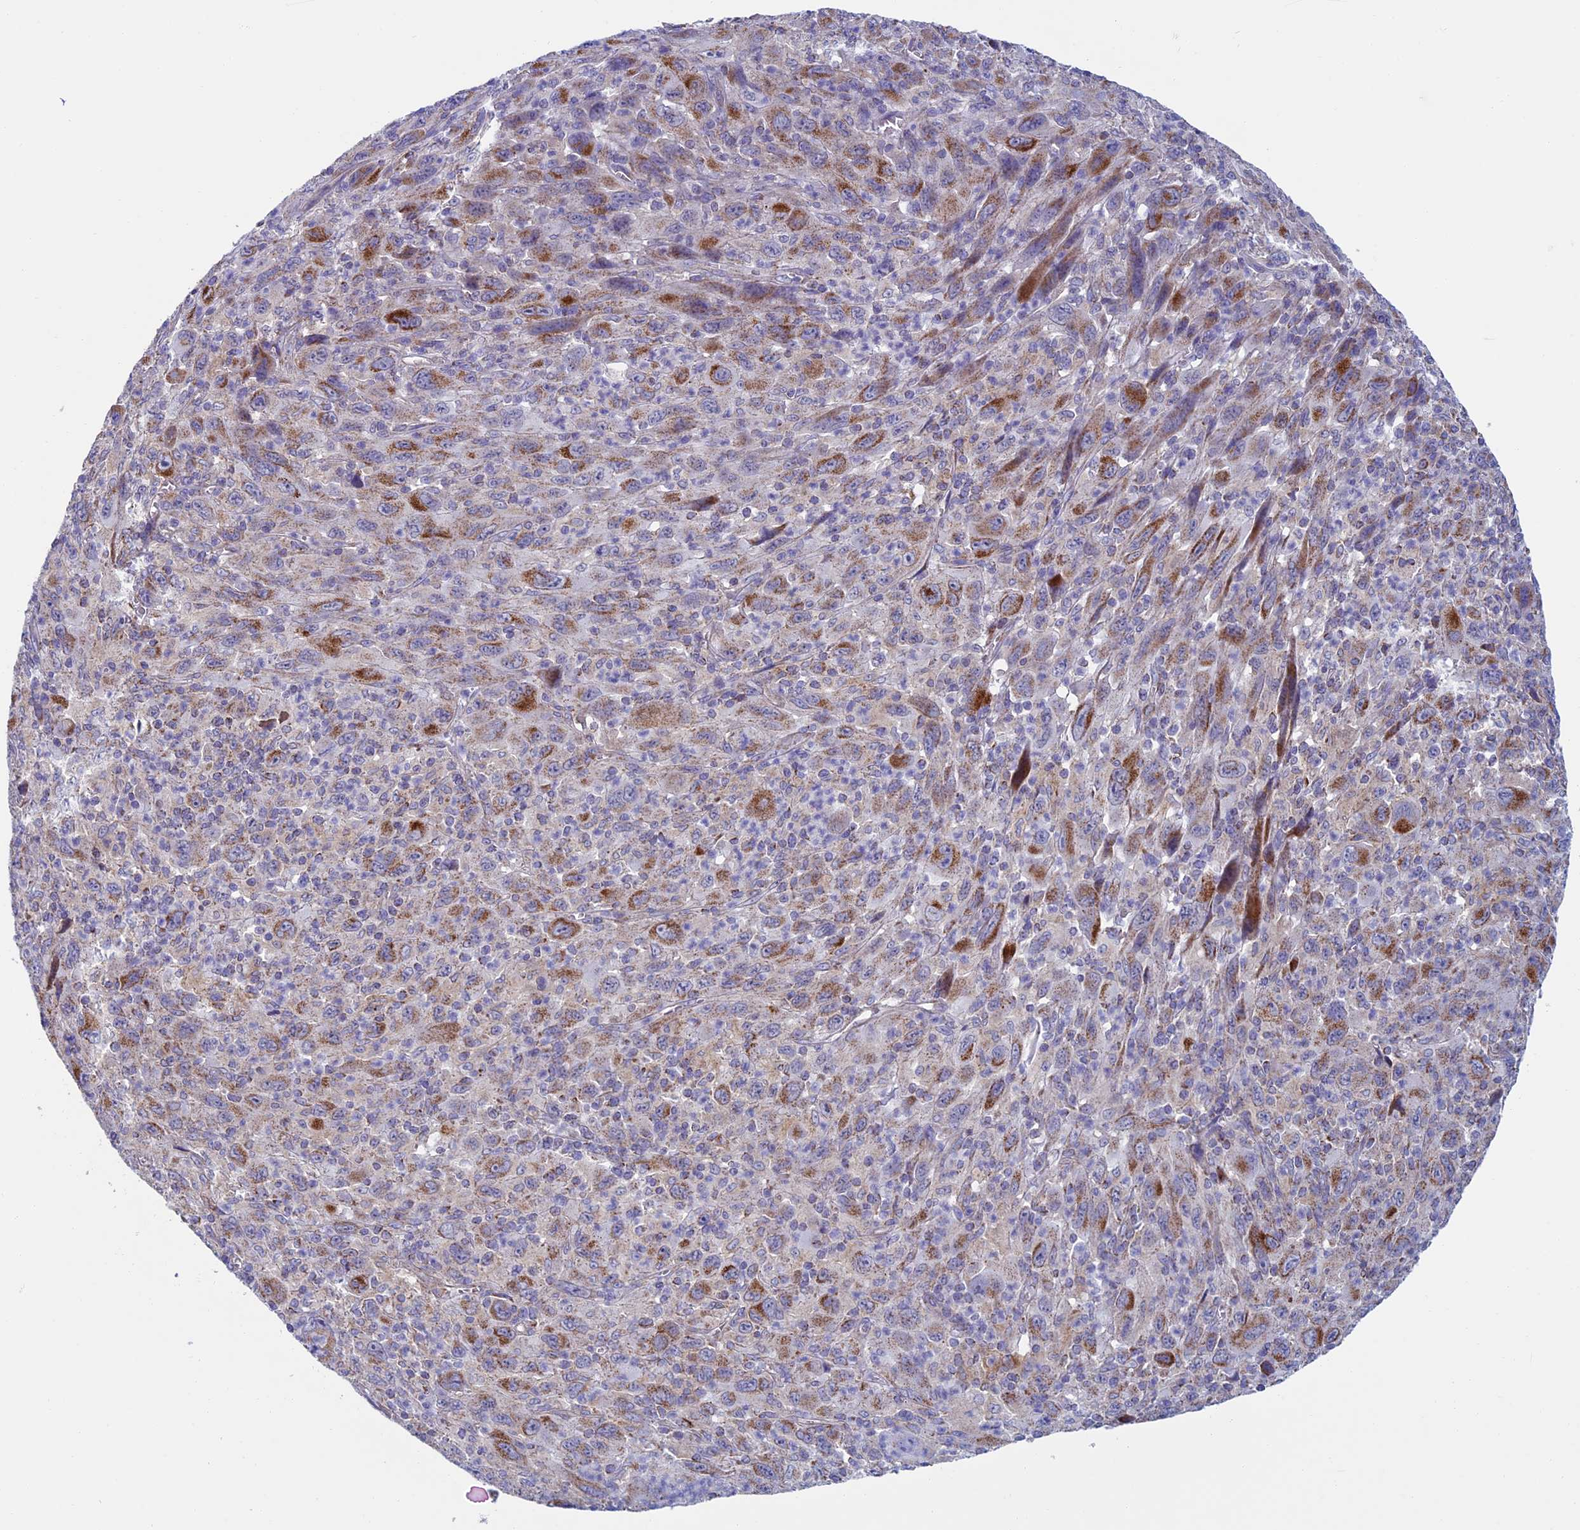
{"staining": {"intensity": "moderate", "quantity": "25%-75%", "location": "cytoplasmic/membranous"}, "tissue": "melanoma", "cell_type": "Tumor cells", "image_type": "cancer", "snomed": [{"axis": "morphology", "description": "Malignant melanoma, Metastatic site"}, {"axis": "topography", "description": "Skin"}], "caption": "Melanoma stained with a brown dye shows moderate cytoplasmic/membranous positive staining in about 25%-75% of tumor cells.", "gene": "MFSD12", "patient": {"sex": "female", "age": 56}}